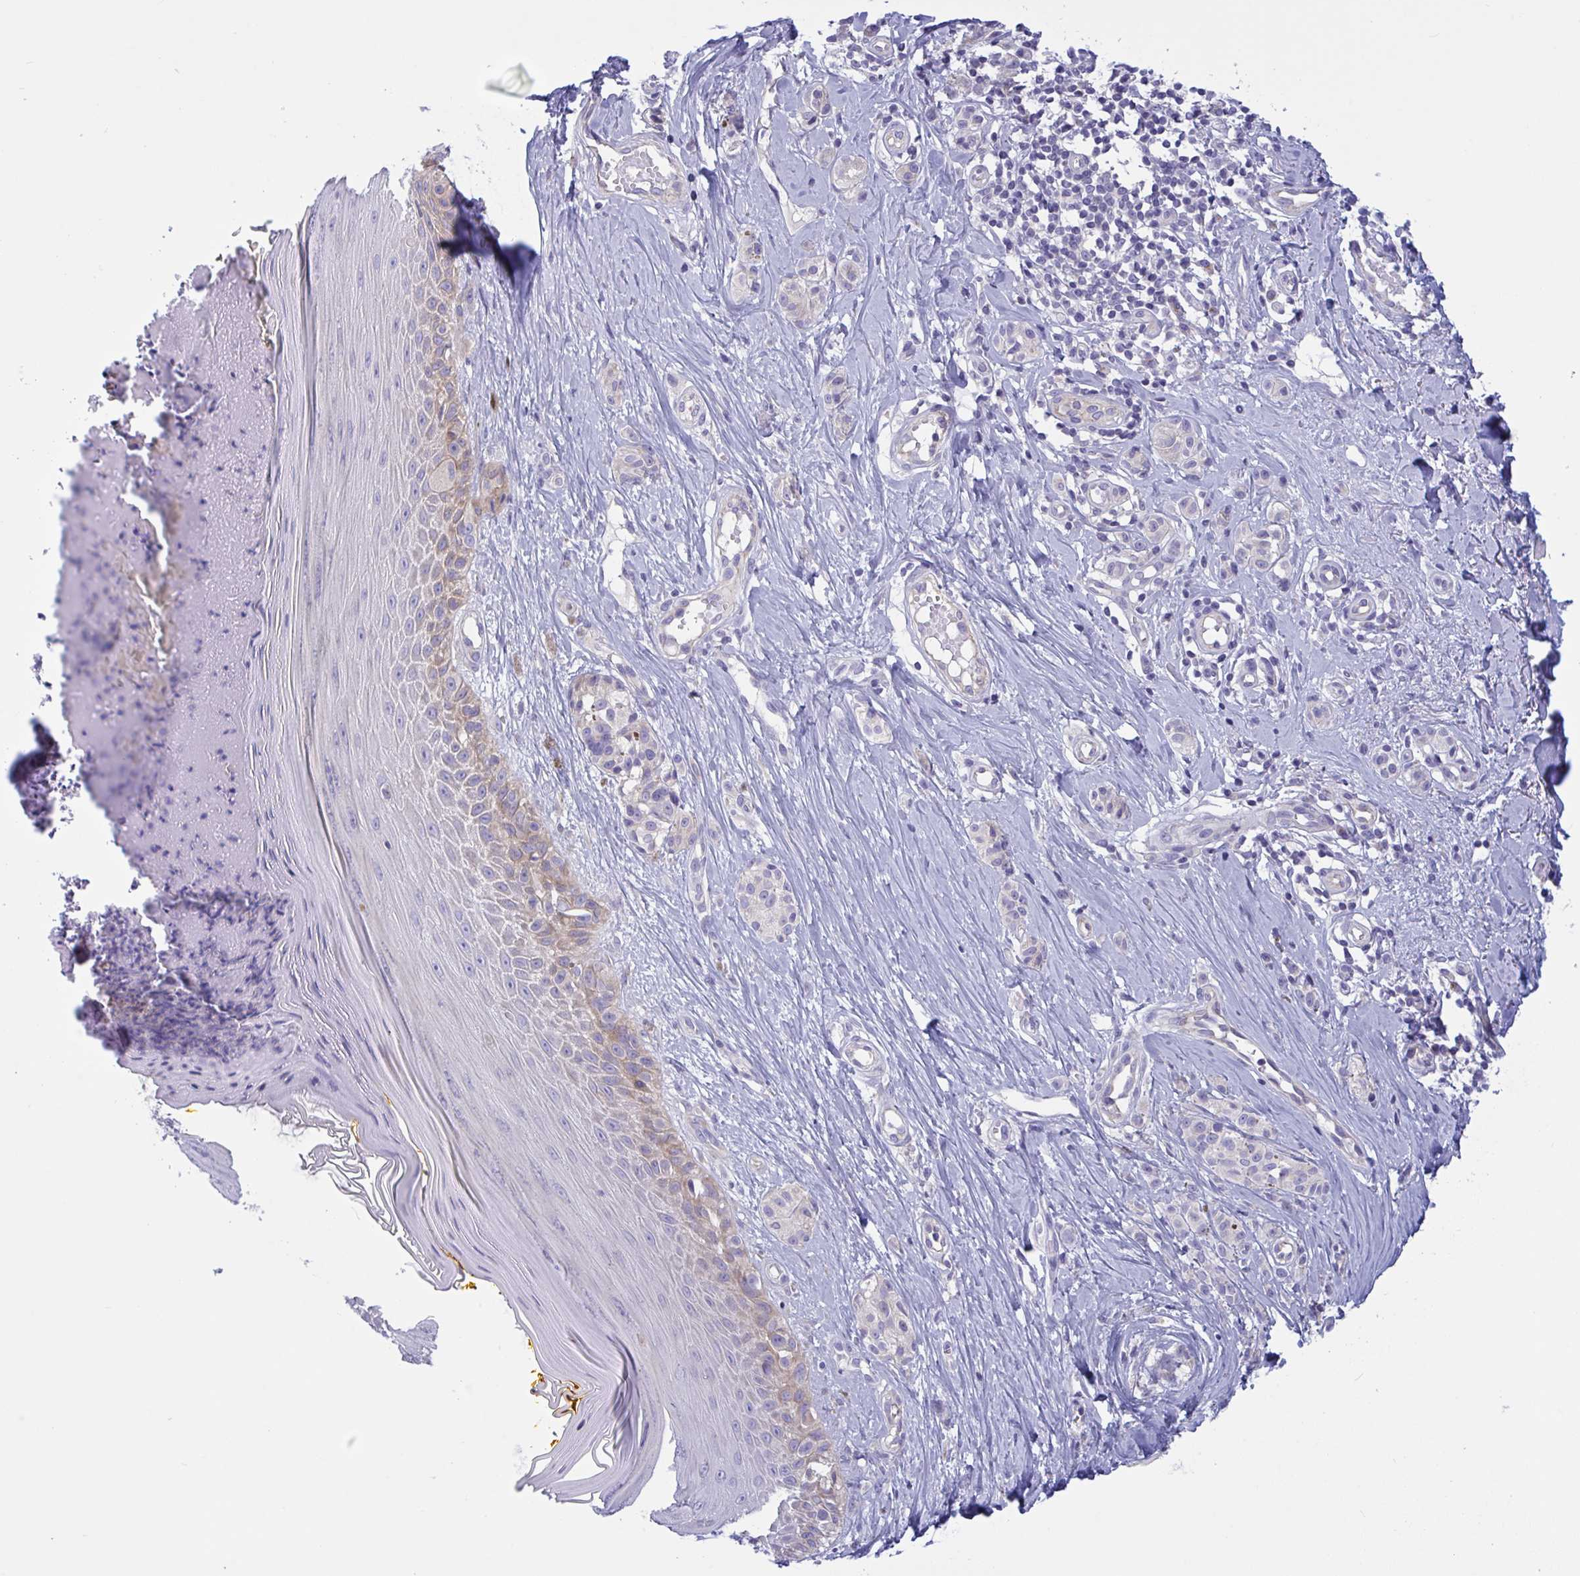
{"staining": {"intensity": "negative", "quantity": "none", "location": "none"}, "tissue": "melanoma", "cell_type": "Tumor cells", "image_type": "cancer", "snomed": [{"axis": "morphology", "description": "Malignant melanoma, NOS"}, {"axis": "topography", "description": "Skin"}], "caption": "Histopathology image shows no significant protein positivity in tumor cells of malignant melanoma.", "gene": "OXLD1", "patient": {"sex": "male", "age": 74}}